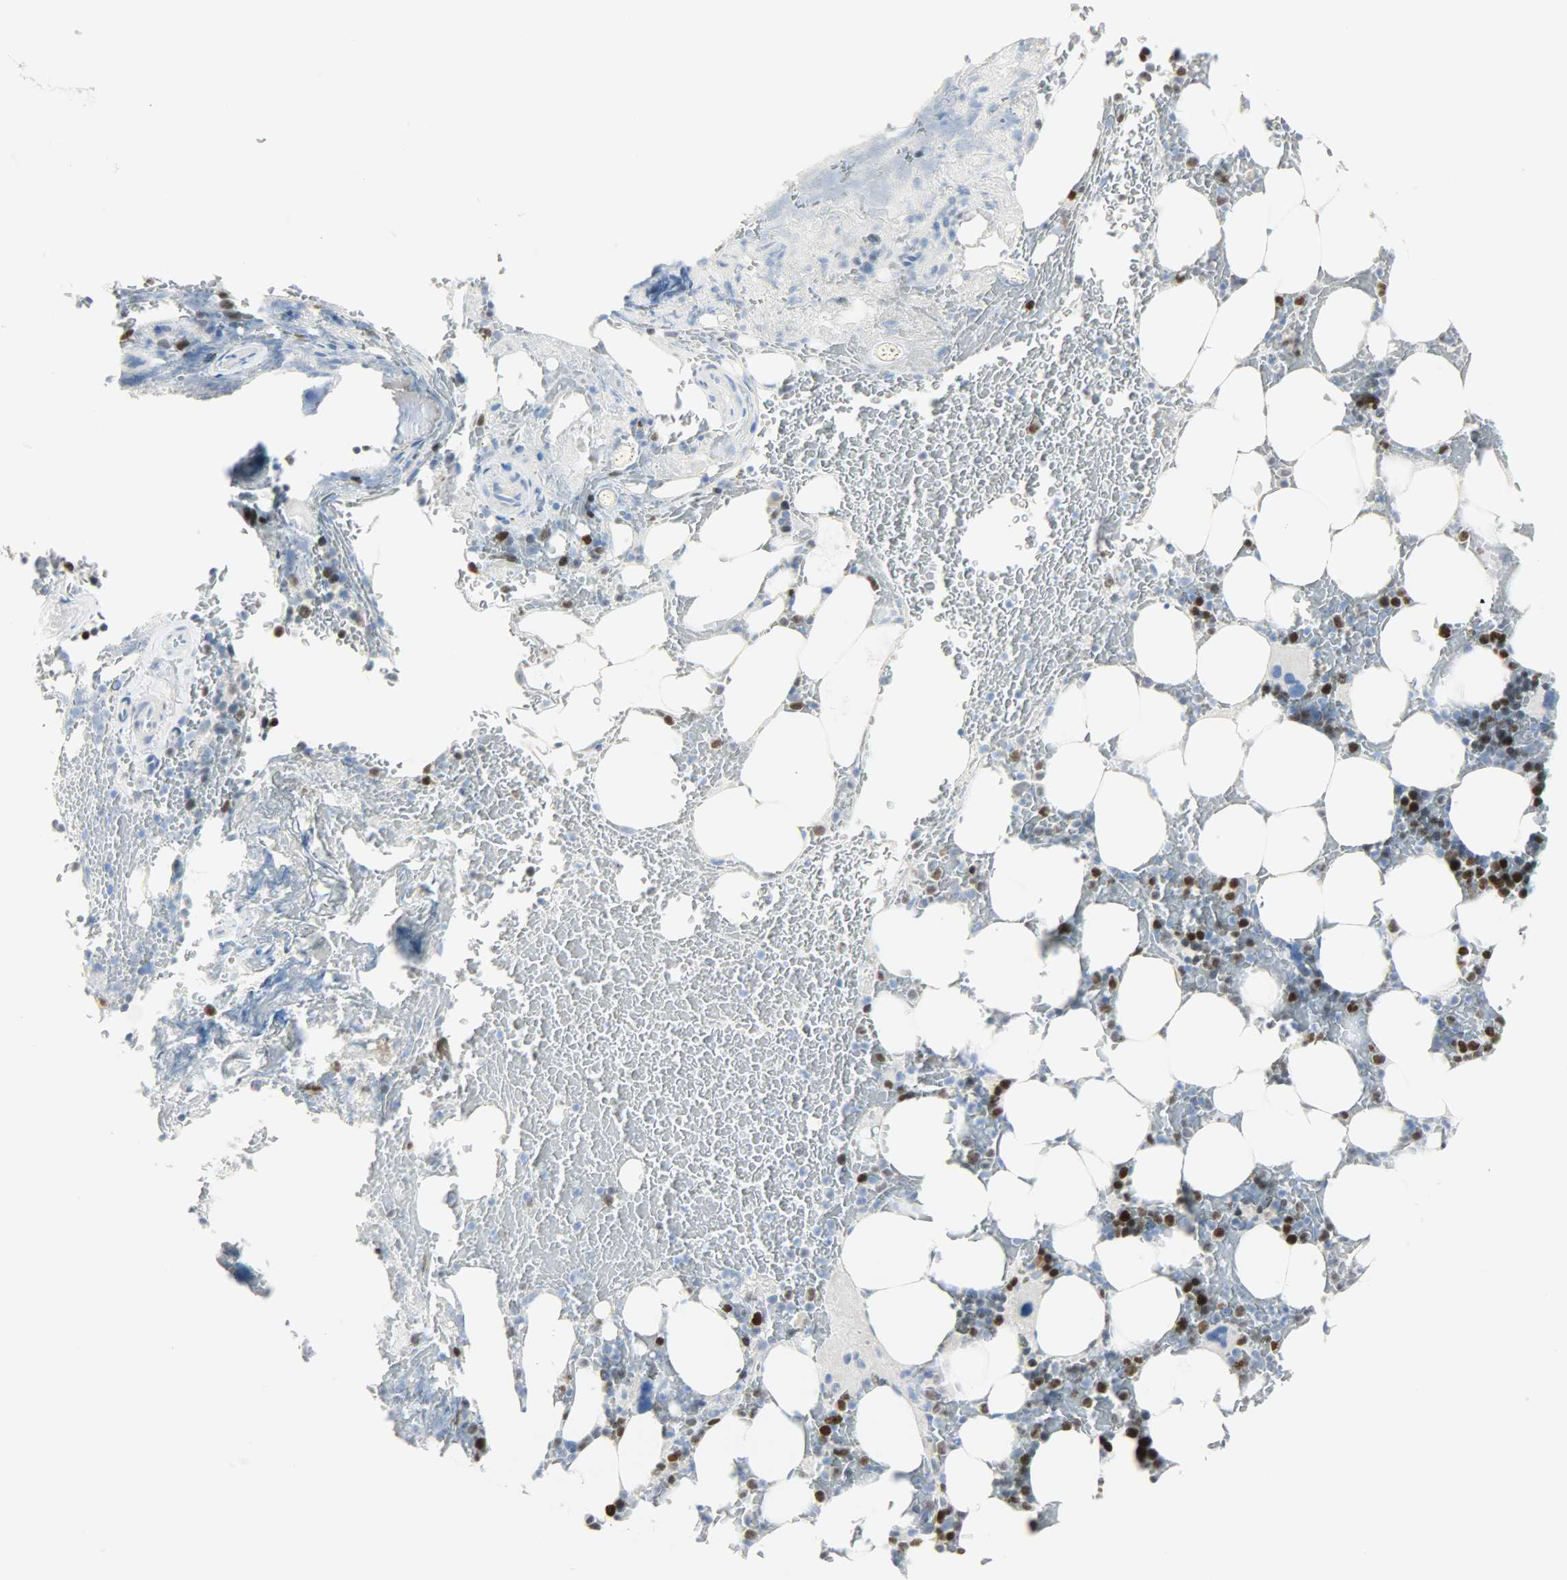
{"staining": {"intensity": "strong", "quantity": "<25%", "location": "nuclear"}, "tissue": "bone marrow", "cell_type": "Hematopoietic cells", "image_type": "normal", "snomed": [{"axis": "morphology", "description": "Normal tissue, NOS"}, {"axis": "topography", "description": "Bone marrow"}], "caption": "High-magnification brightfield microscopy of unremarkable bone marrow stained with DAB (3,3'-diaminobenzidine) (brown) and counterstained with hematoxylin (blue). hematopoietic cells exhibit strong nuclear positivity is seen in approximately<25% of cells. (DAB IHC with brightfield microscopy, high magnification).", "gene": "HELLS", "patient": {"sex": "female", "age": 73}}